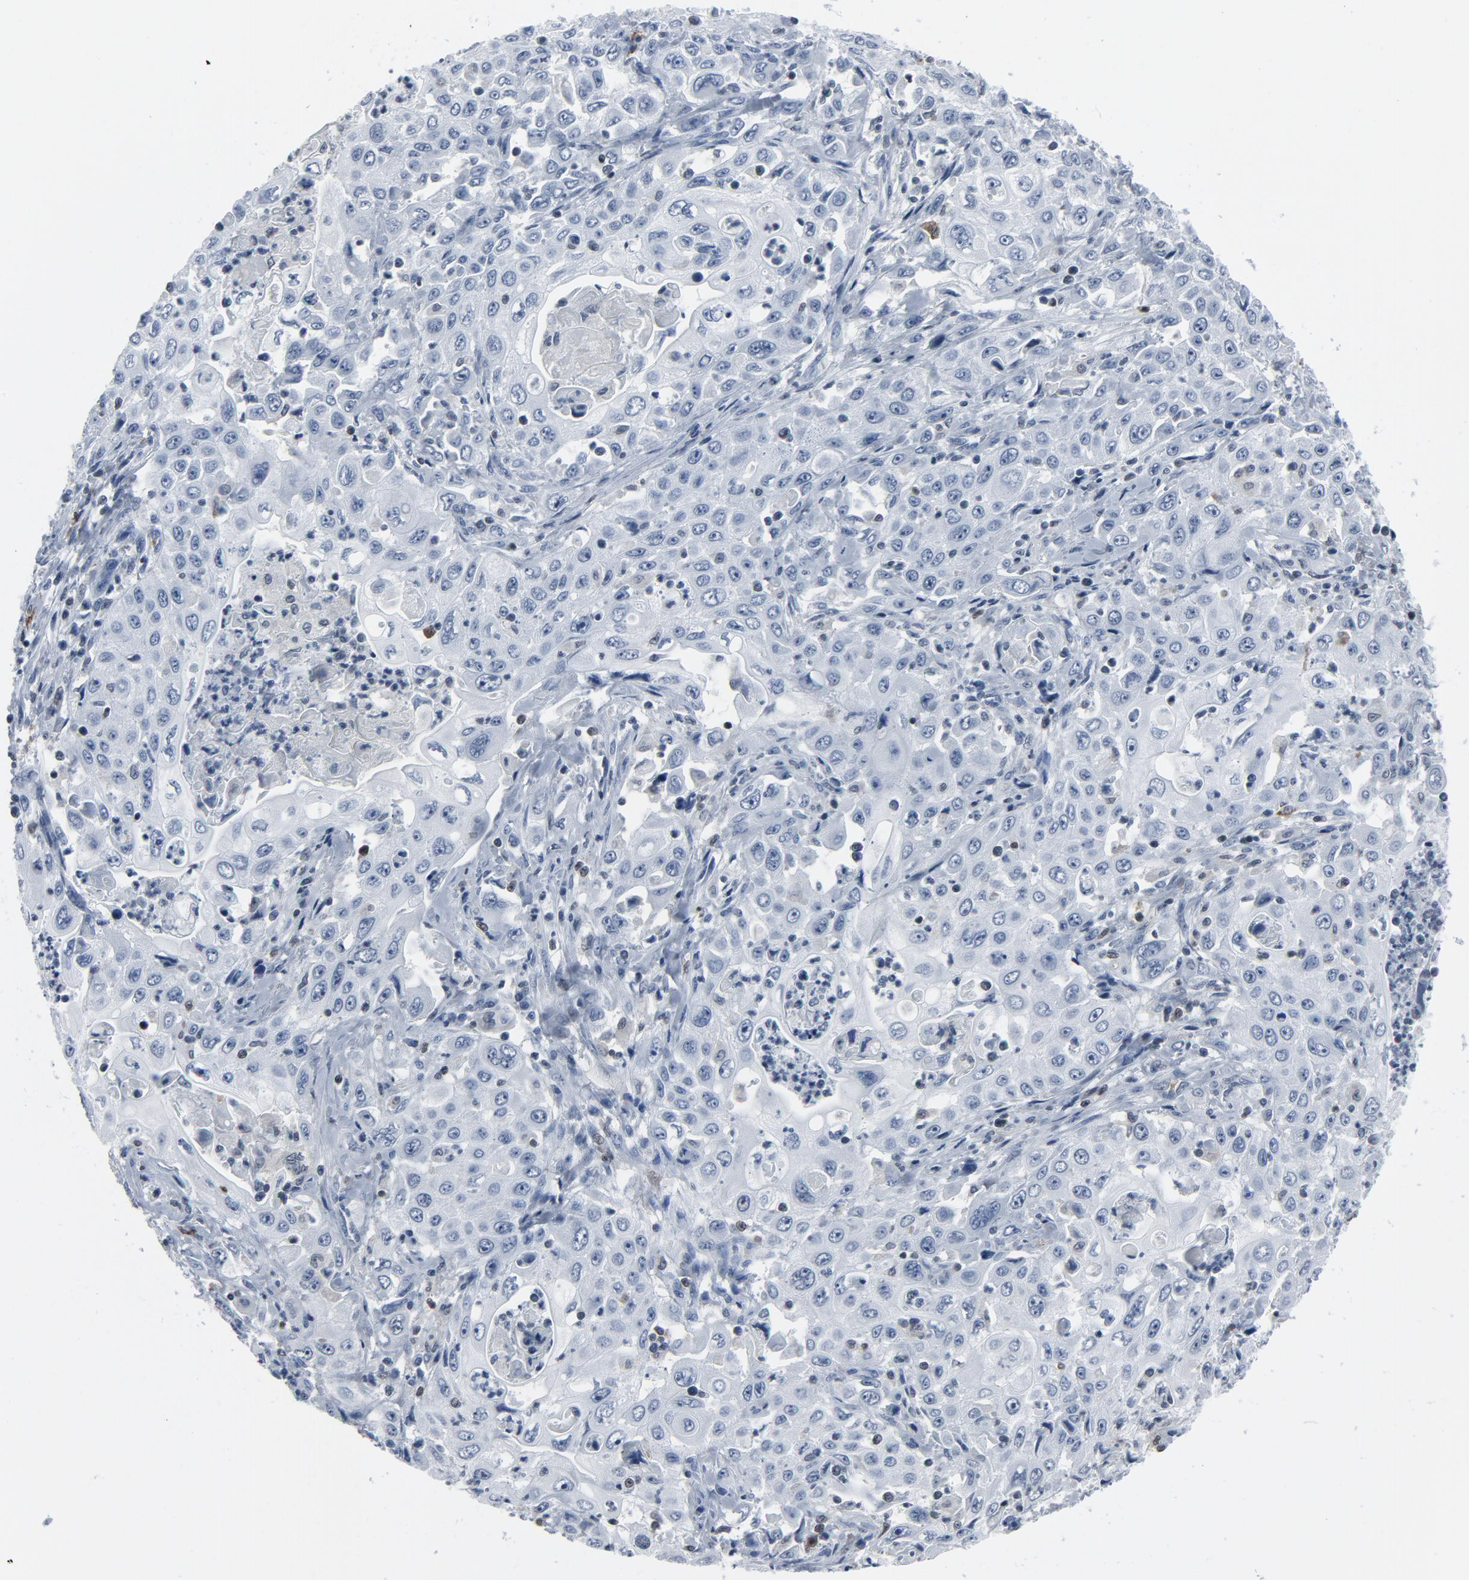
{"staining": {"intensity": "negative", "quantity": "none", "location": "none"}, "tissue": "pancreatic cancer", "cell_type": "Tumor cells", "image_type": "cancer", "snomed": [{"axis": "morphology", "description": "Adenocarcinoma, NOS"}, {"axis": "topography", "description": "Pancreas"}], "caption": "Tumor cells show no significant expression in pancreatic cancer (adenocarcinoma).", "gene": "STAT5A", "patient": {"sex": "male", "age": 70}}